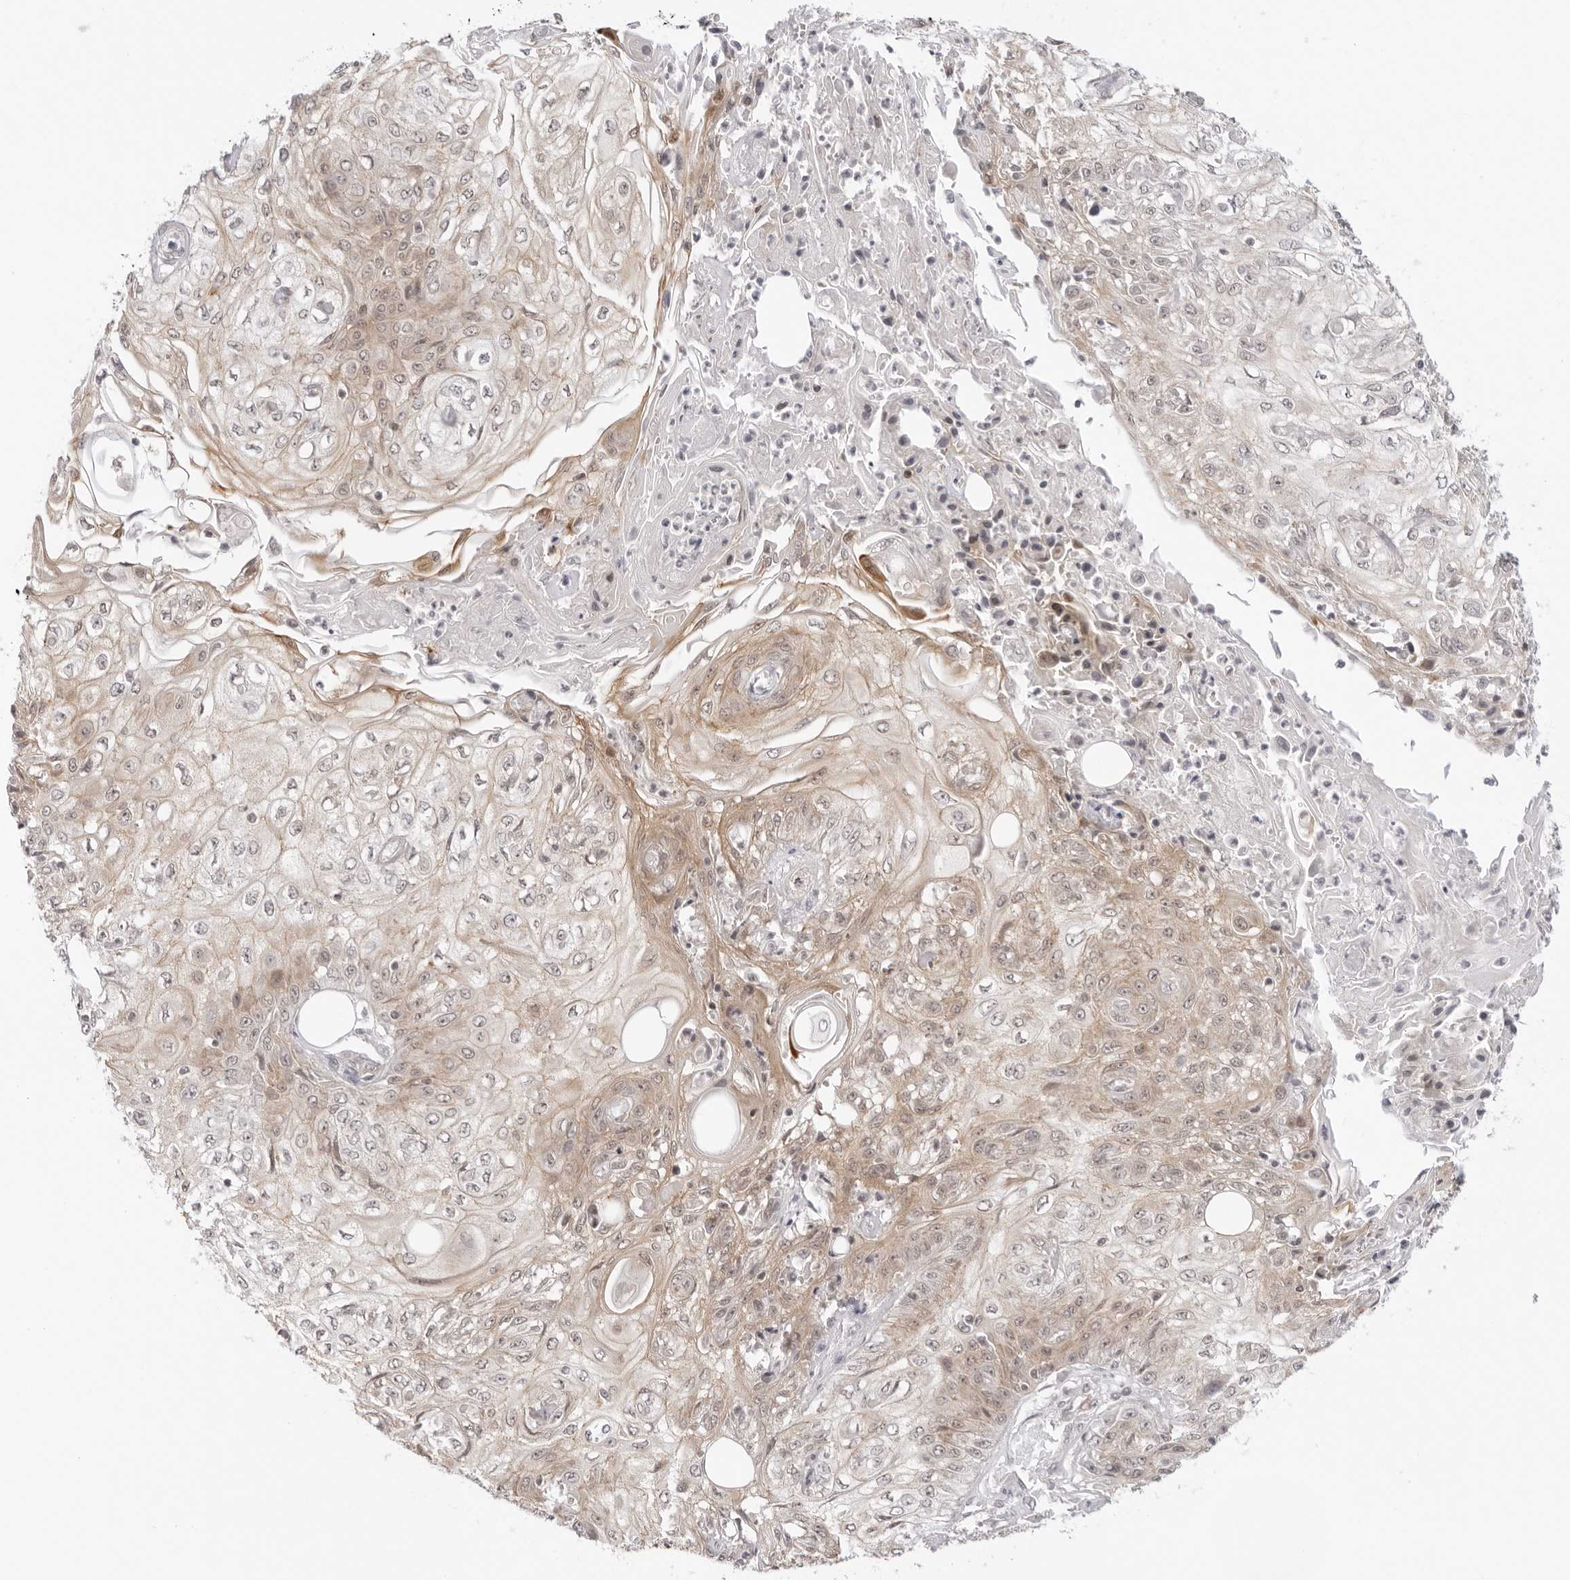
{"staining": {"intensity": "weak", "quantity": "25%-75%", "location": "cytoplasmic/membranous"}, "tissue": "skin cancer", "cell_type": "Tumor cells", "image_type": "cancer", "snomed": [{"axis": "morphology", "description": "Squamous cell carcinoma, NOS"}, {"axis": "morphology", "description": "Squamous cell carcinoma, metastatic, NOS"}, {"axis": "topography", "description": "Skin"}, {"axis": "topography", "description": "Lymph node"}], "caption": "IHC of human skin cancer displays low levels of weak cytoplasmic/membranous positivity in about 25%-75% of tumor cells.", "gene": "TRAPPC3", "patient": {"sex": "male", "age": 75}}